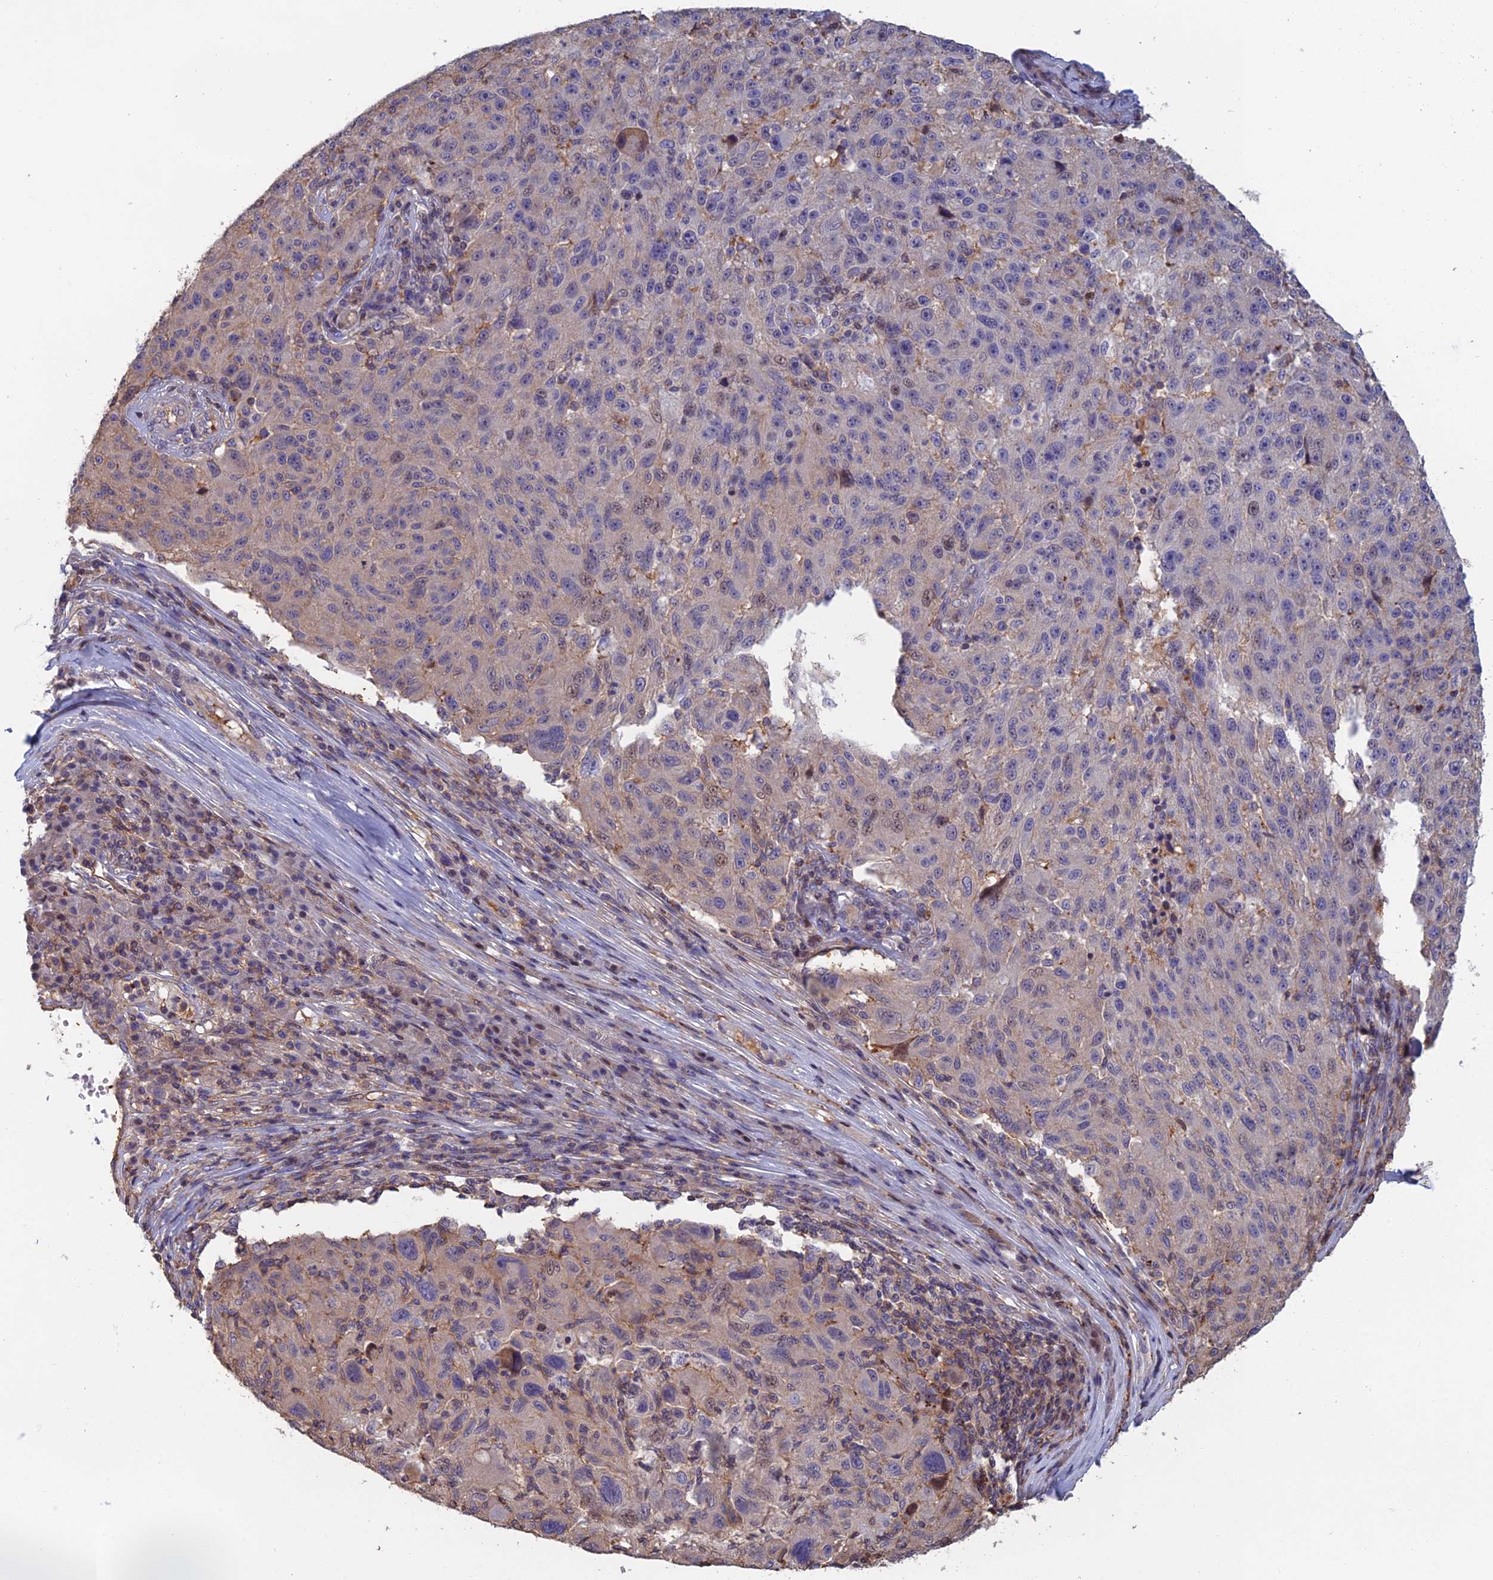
{"staining": {"intensity": "negative", "quantity": "none", "location": "none"}, "tissue": "melanoma", "cell_type": "Tumor cells", "image_type": "cancer", "snomed": [{"axis": "morphology", "description": "Malignant melanoma, NOS"}, {"axis": "topography", "description": "Skin"}], "caption": "High power microscopy photomicrograph of an immunohistochemistry micrograph of malignant melanoma, revealing no significant staining in tumor cells.", "gene": "C15orf62", "patient": {"sex": "male", "age": 53}}